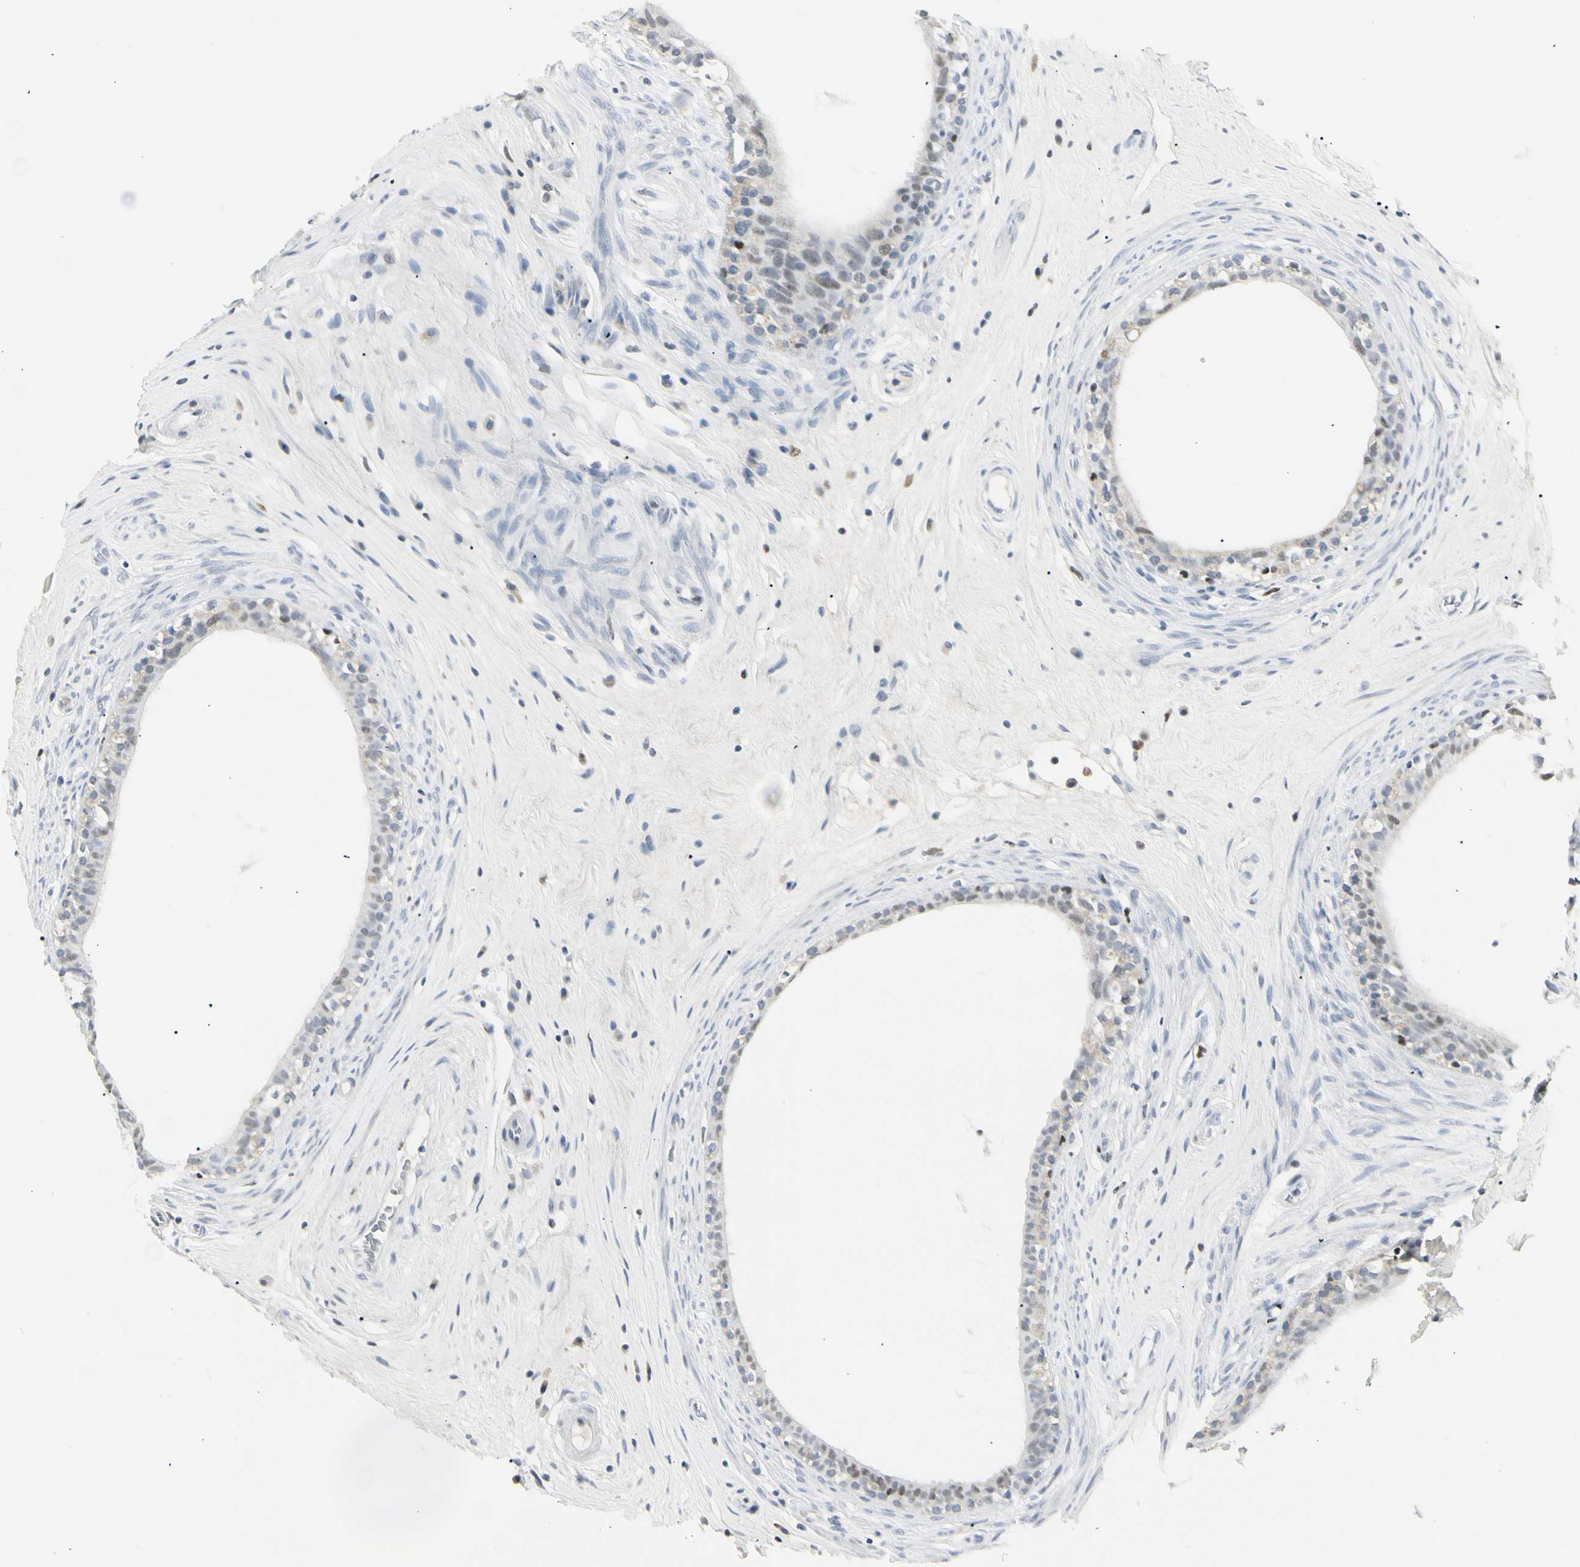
{"staining": {"intensity": "weak", "quantity": "<25%", "location": "nuclear"}, "tissue": "epididymis", "cell_type": "Glandular cells", "image_type": "normal", "snomed": [{"axis": "morphology", "description": "Normal tissue, NOS"}, {"axis": "morphology", "description": "Inflammation, NOS"}, {"axis": "topography", "description": "Epididymis"}], "caption": "Immunohistochemistry photomicrograph of unremarkable epididymis stained for a protein (brown), which demonstrates no expression in glandular cells.", "gene": "ZBTB7B", "patient": {"sex": "male", "age": 84}}